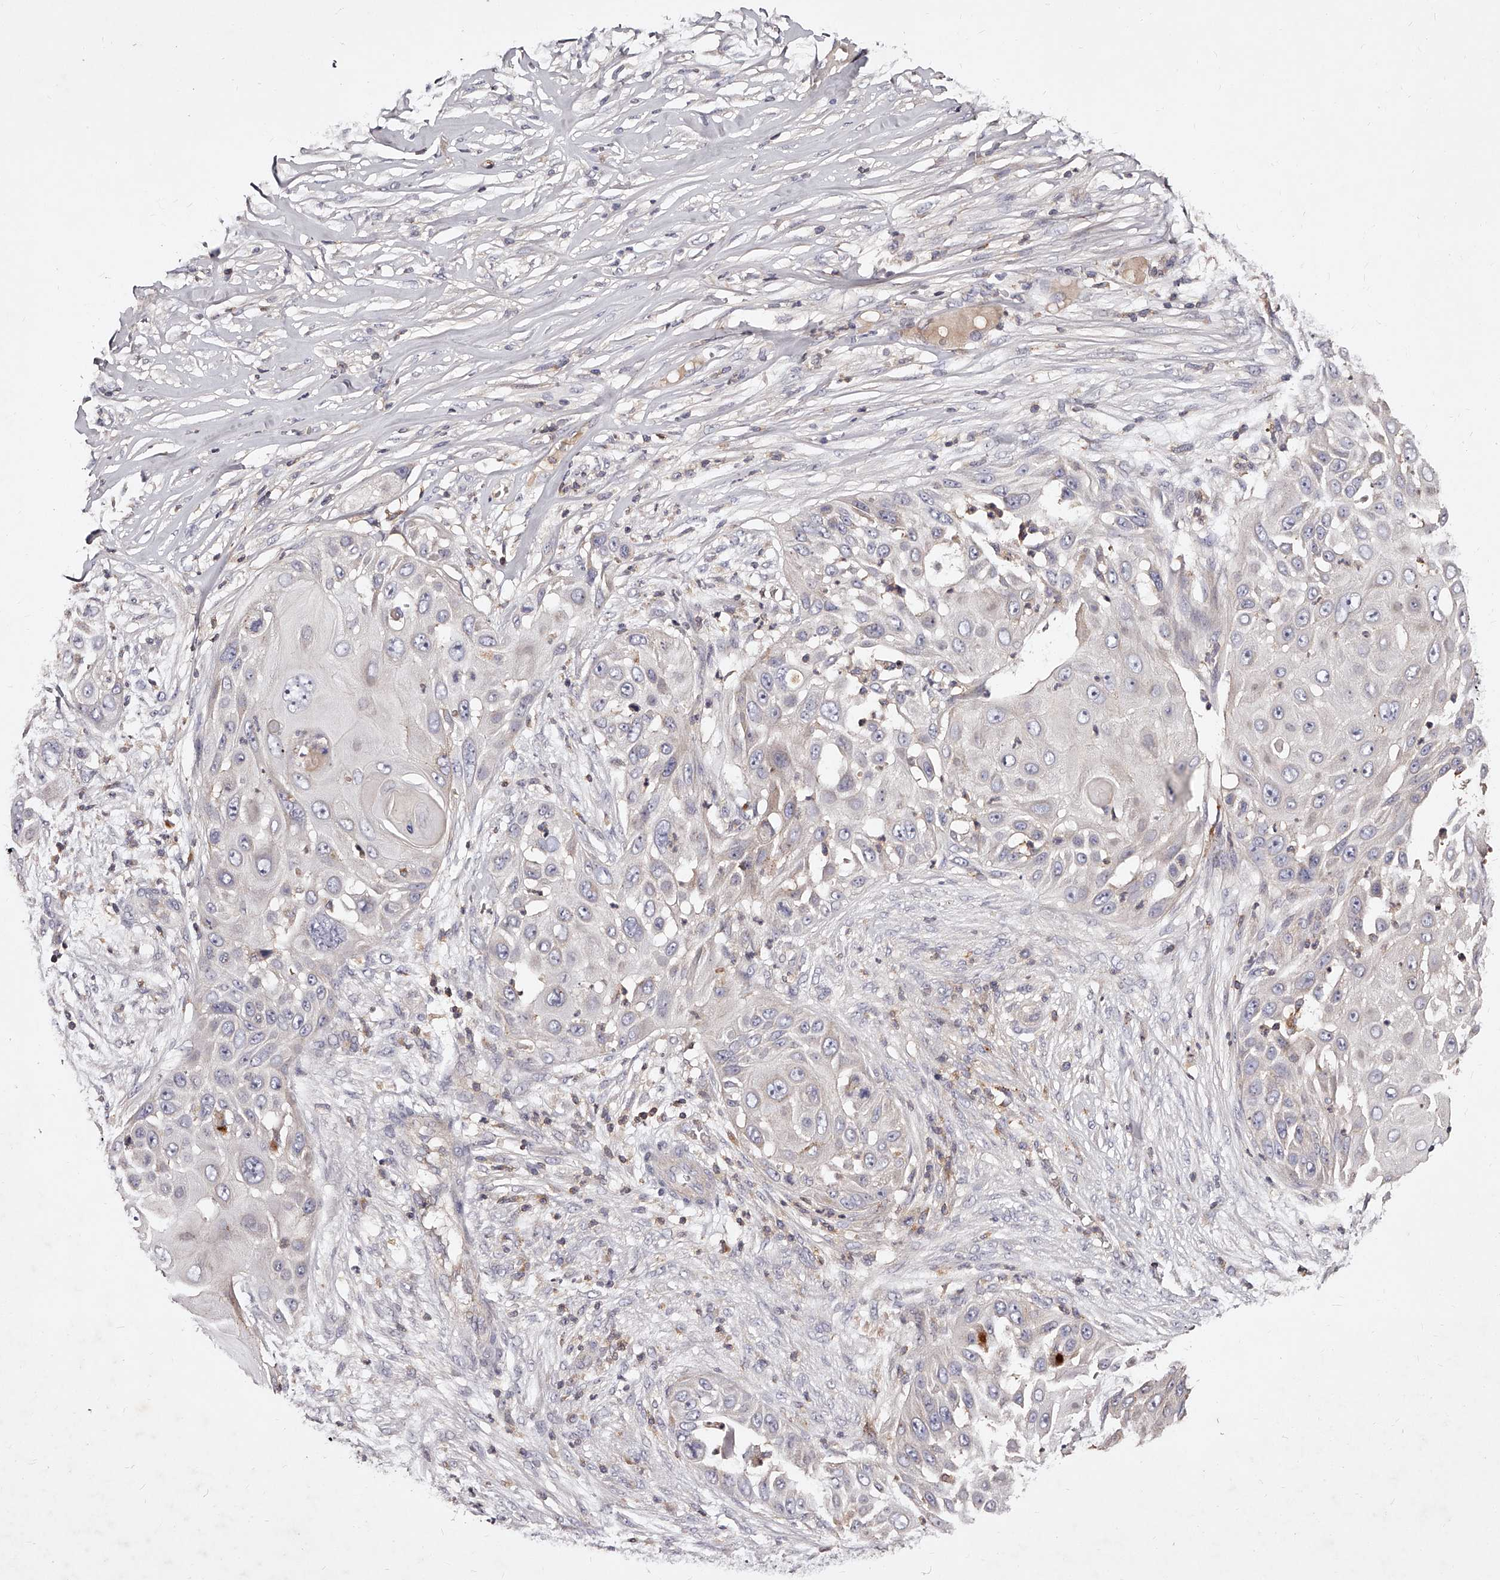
{"staining": {"intensity": "negative", "quantity": "none", "location": "none"}, "tissue": "skin cancer", "cell_type": "Tumor cells", "image_type": "cancer", "snomed": [{"axis": "morphology", "description": "Squamous cell carcinoma, NOS"}, {"axis": "topography", "description": "Skin"}], "caption": "DAB immunohistochemical staining of skin cancer exhibits no significant expression in tumor cells.", "gene": "PHACTR1", "patient": {"sex": "female", "age": 44}}